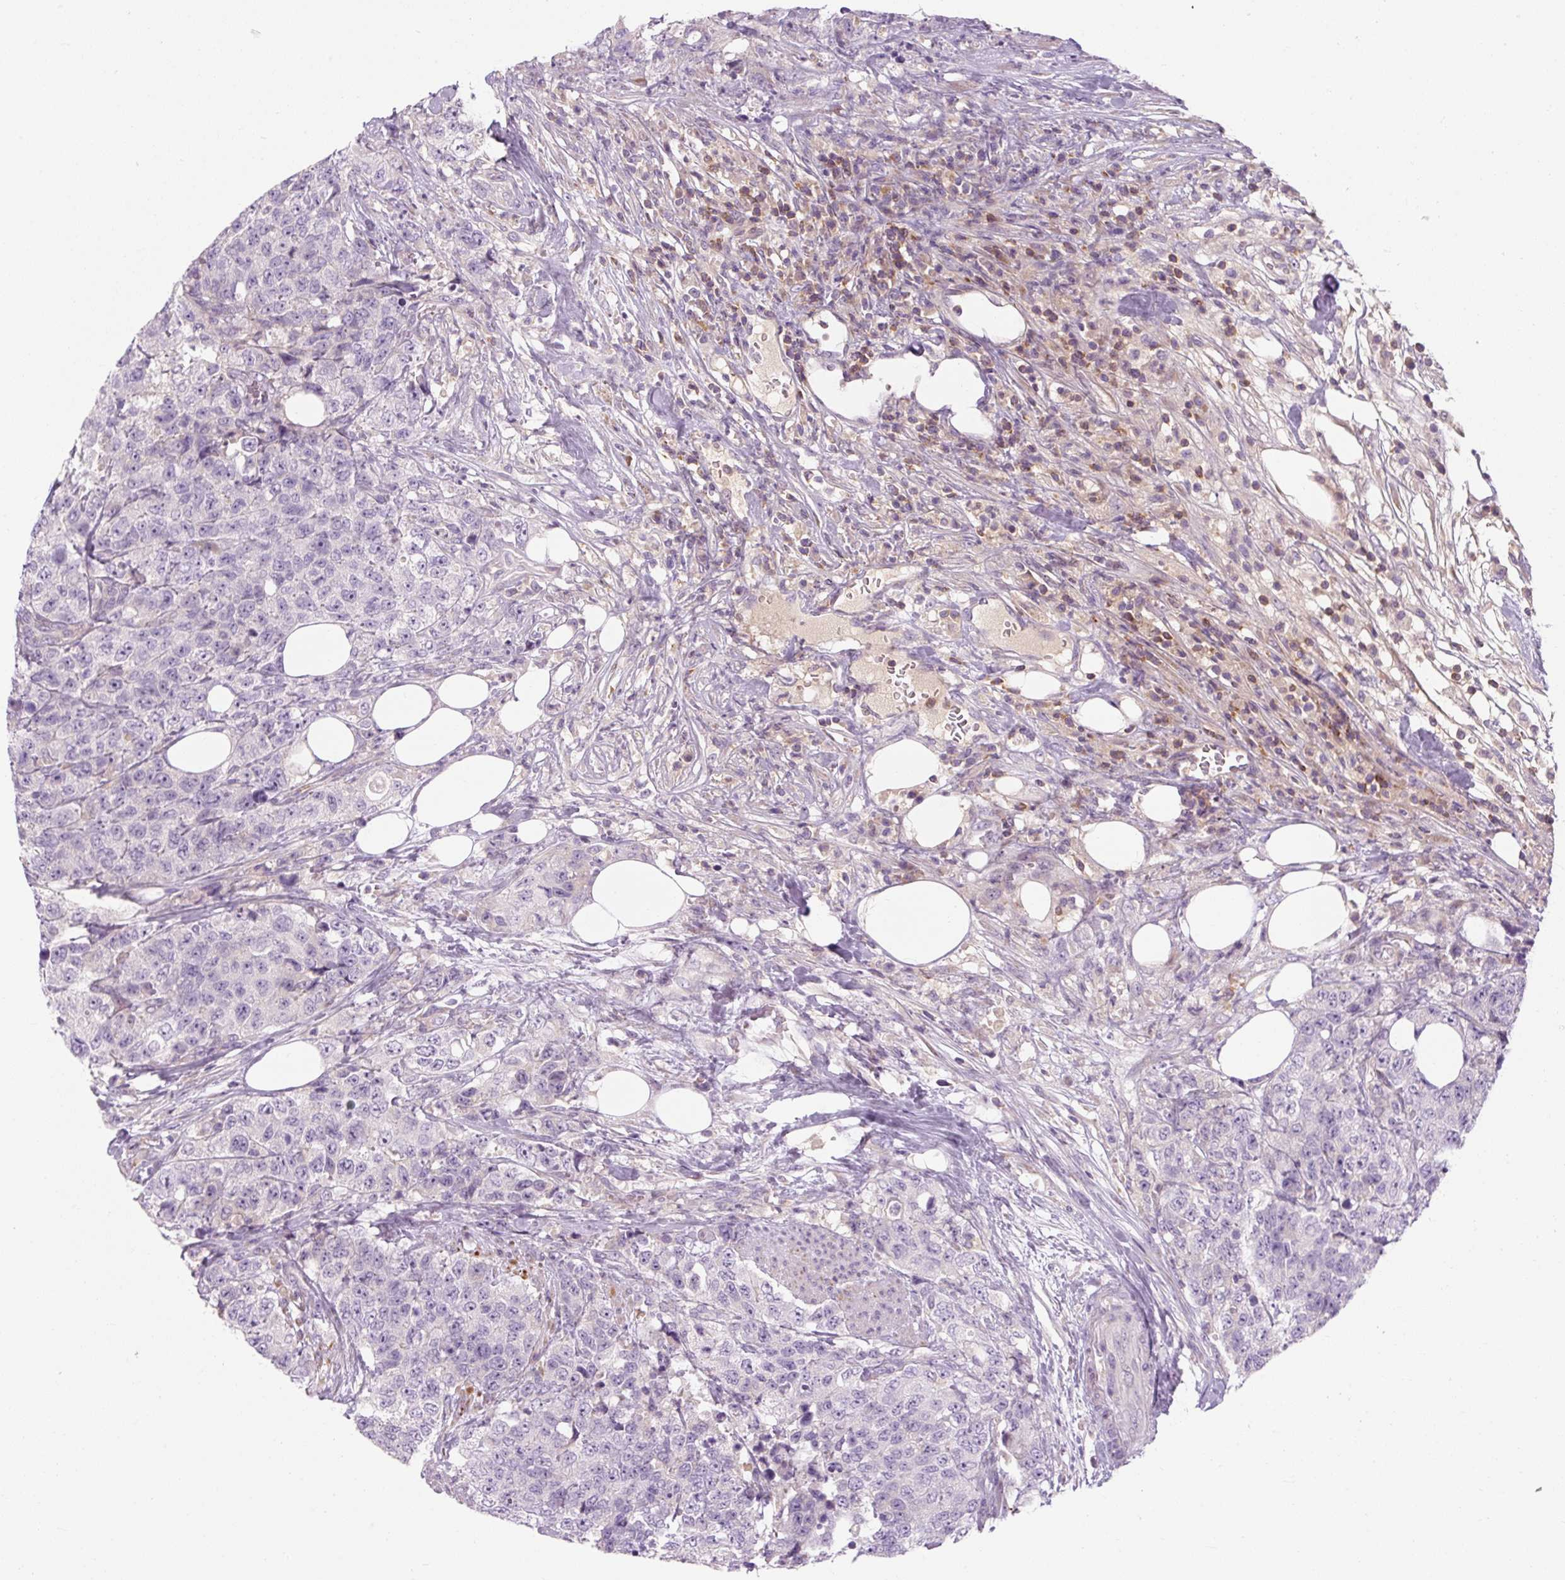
{"staining": {"intensity": "negative", "quantity": "none", "location": "none"}, "tissue": "urothelial cancer", "cell_type": "Tumor cells", "image_type": "cancer", "snomed": [{"axis": "morphology", "description": "Urothelial carcinoma, High grade"}, {"axis": "topography", "description": "Urinary bladder"}], "caption": "There is no significant positivity in tumor cells of high-grade urothelial carcinoma. The staining was performed using DAB to visualize the protein expression in brown, while the nuclei were stained in blue with hematoxylin (Magnification: 20x).", "gene": "TIGD2", "patient": {"sex": "female", "age": 78}}